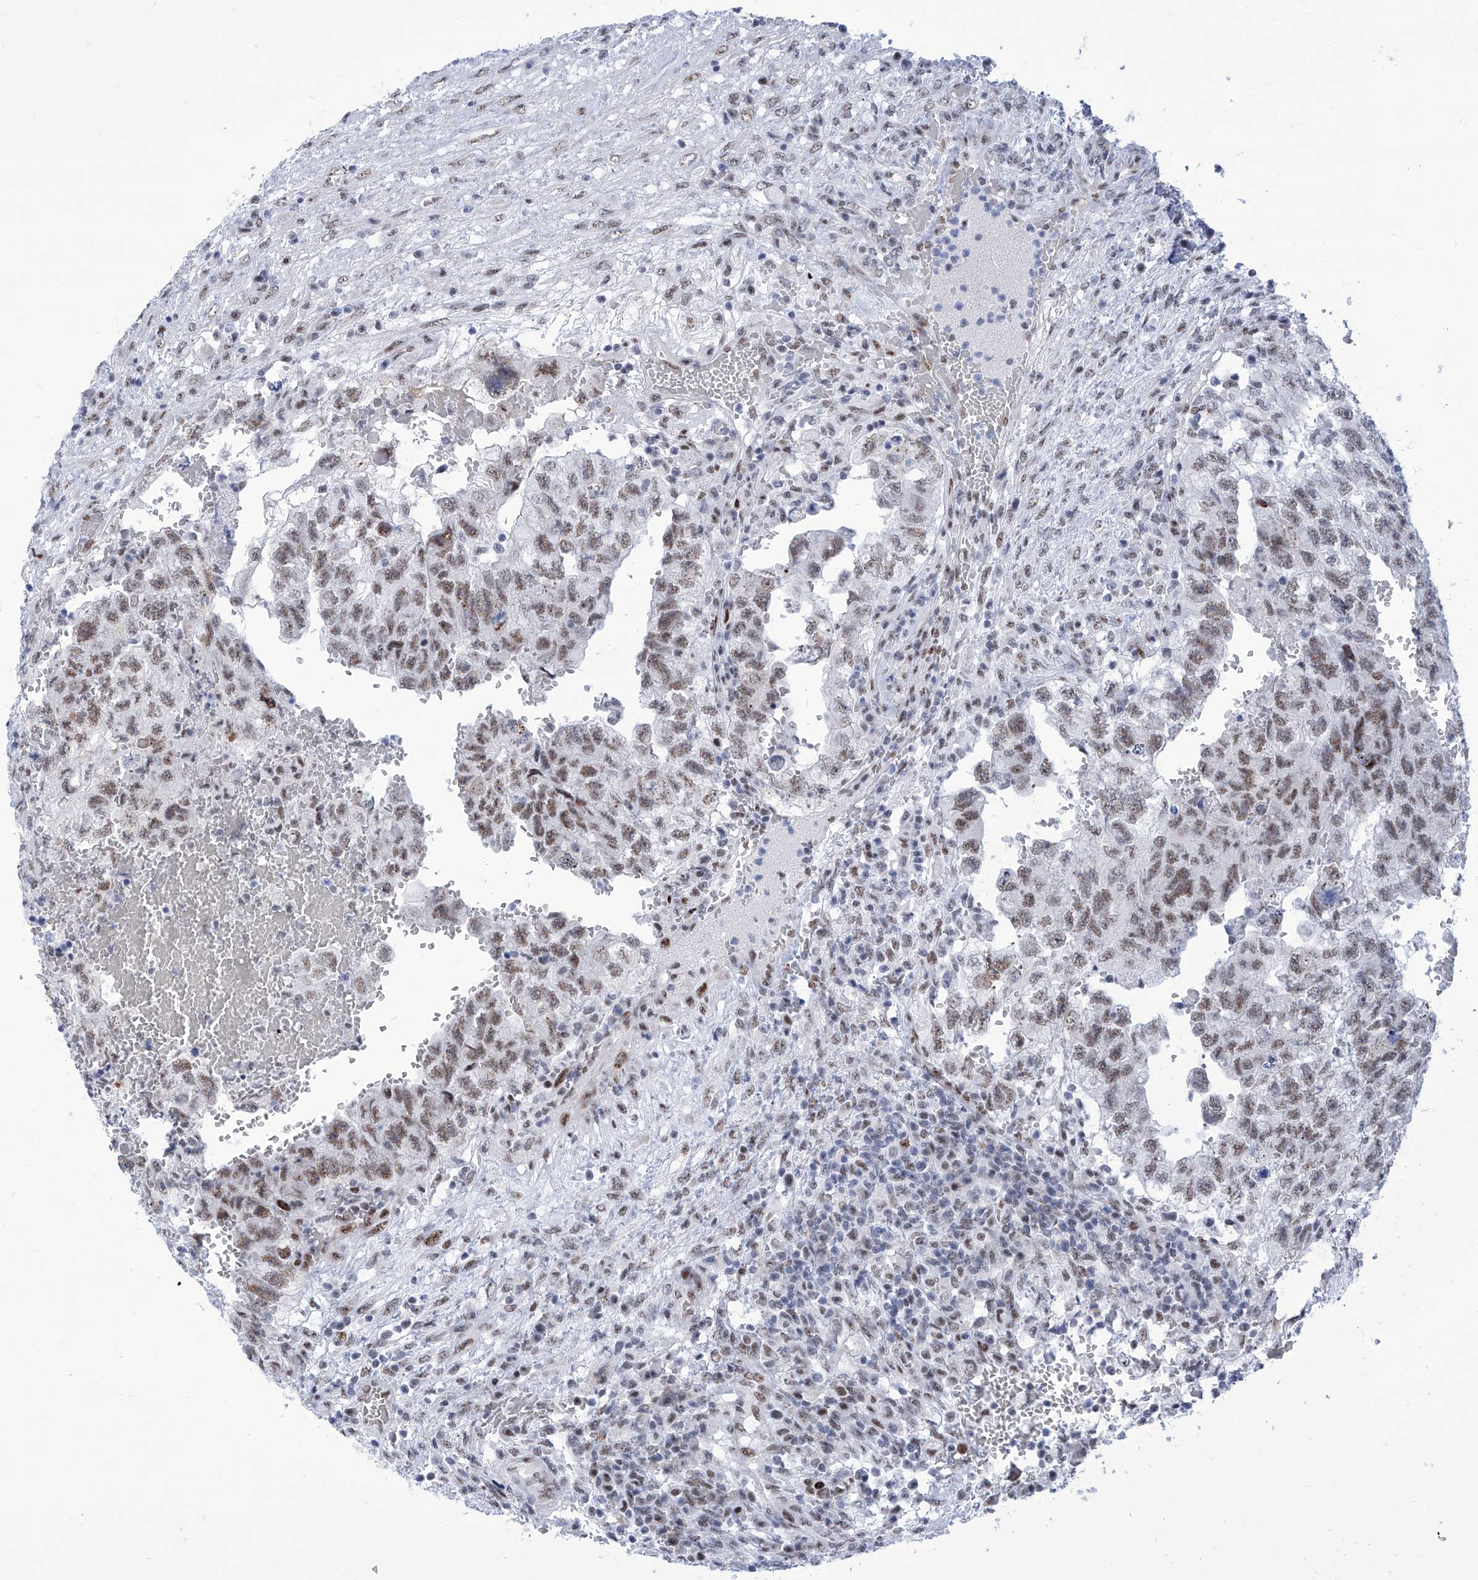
{"staining": {"intensity": "moderate", "quantity": ">75%", "location": "nuclear"}, "tissue": "testis cancer", "cell_type": "Tumor cells", "image_type": "cancer", "snomed": [{"axis": "morphology", "description": "Carcinoma, Embryonal, NOS"}, {"axis": "topography", "description": "Testis"}], "caption": "IHC staining of testis cancer, which exhibits medium levels of moderate nuclear staining in approximately >75% of tumor cells indicating moderate nuclear protein positivity. The staining was performed using DAB (brown) for protein detection and nuclei were counterstained in hematoxylin (blue).", "gene": "SART1", "patient": {"sex": "male", "age": 36}}